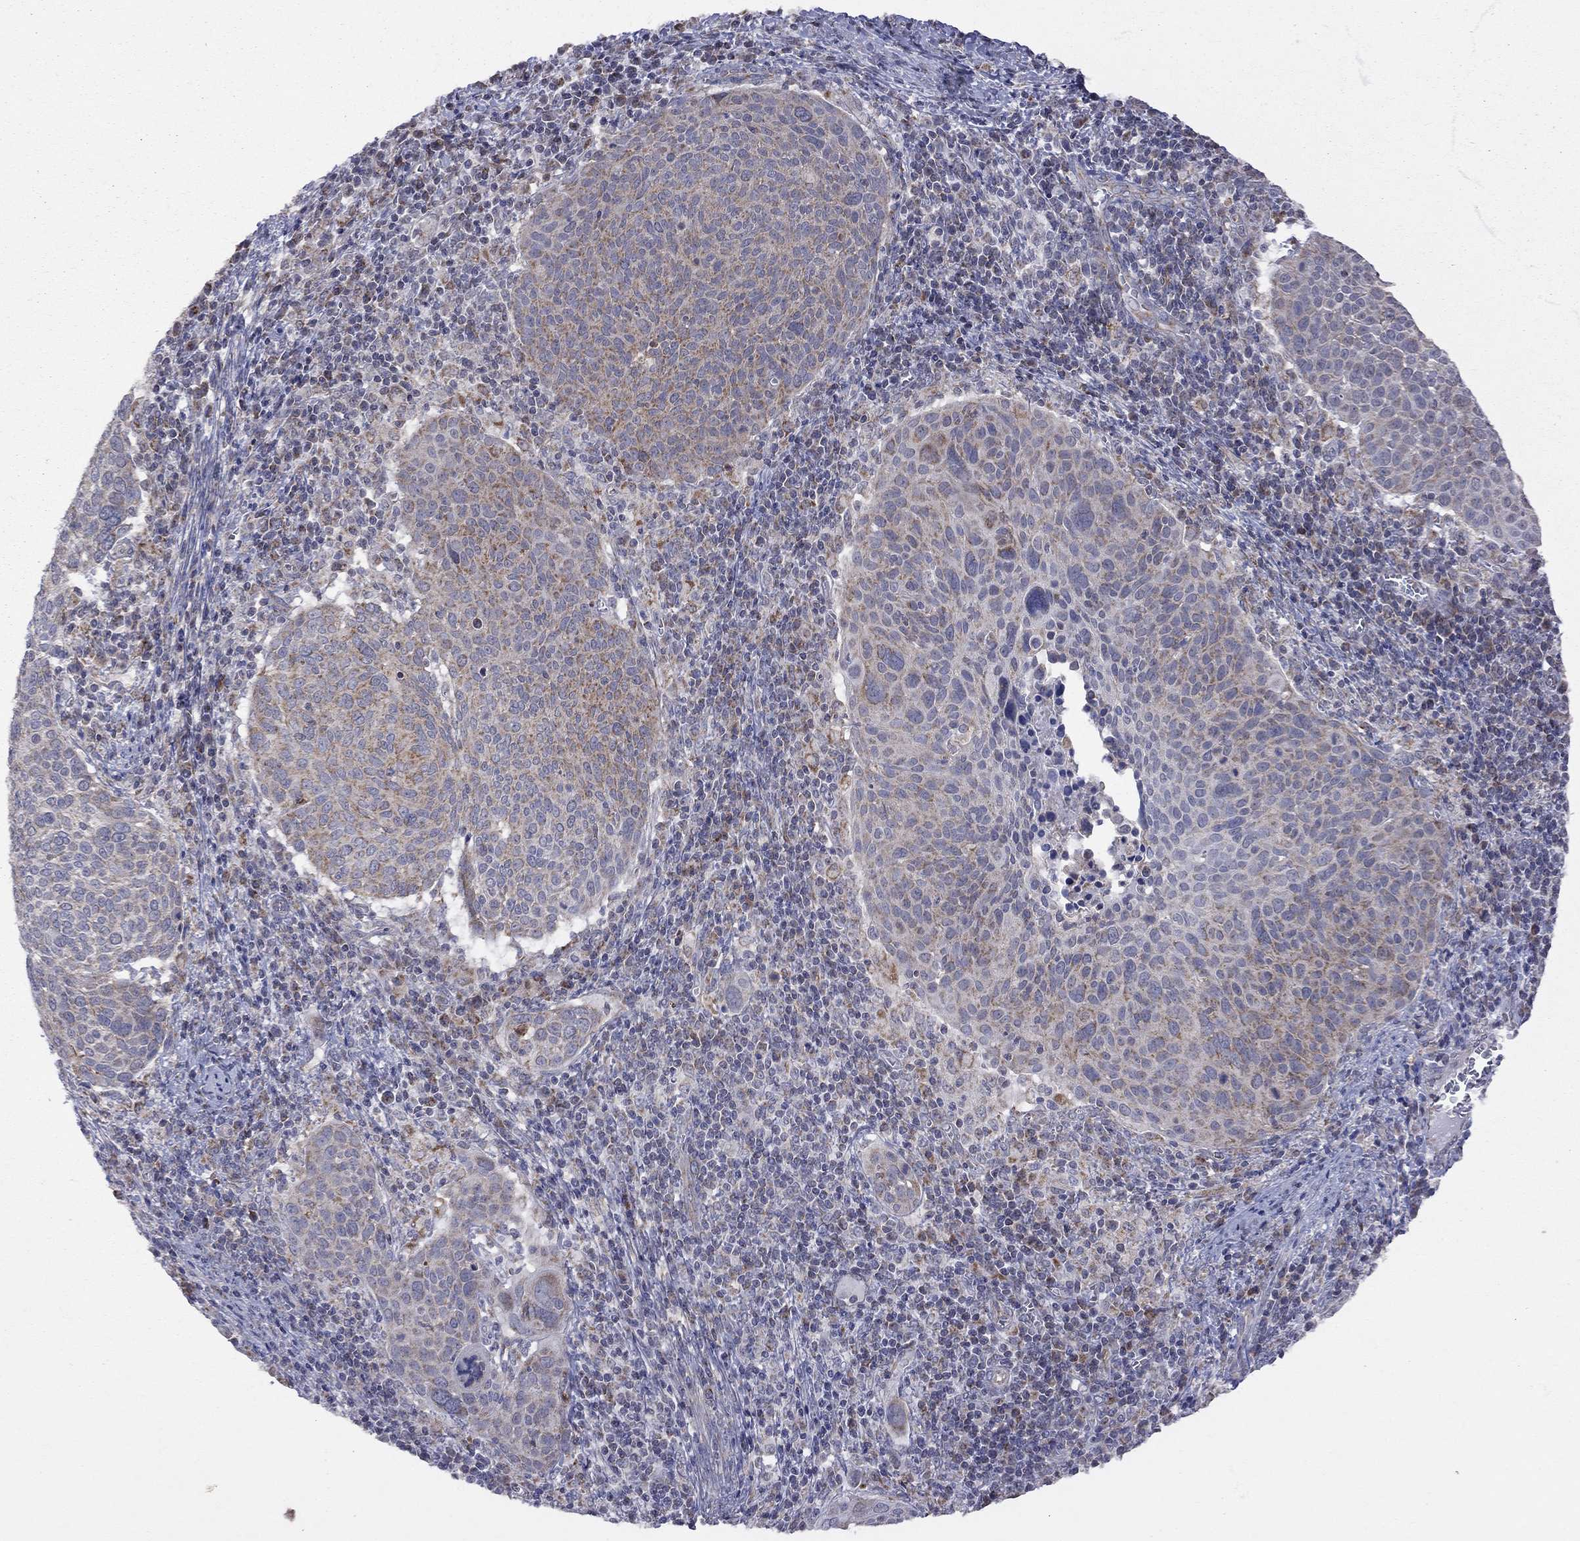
{"staining": {"intensity": "moderate", "quantity": "25%-75%", "location": "cytoplasmic/membranous"}, "tissue": "cervical cancer", "cell_type": "Tumor cells", "image_type": "cancer", "snomed": [{"axis": "morphology", "description": "Squamous cell carcinoma, NOS"}, {"axis": "topography", "description": "Cervix"}], "caption": "Immunohistochemistry (IHC) of human cervical cancer (squamous cell carcinoma) shows medium levels of moderate cytoplasmic/membranous staining in about 25%-75% of tumor cells. (DAB (3,3'-diaminobenzidine) IHC with brightfield microscopy, high magnification).", "gene": "NDUFB1", "patient": {"sex": "female", "age": 39}}